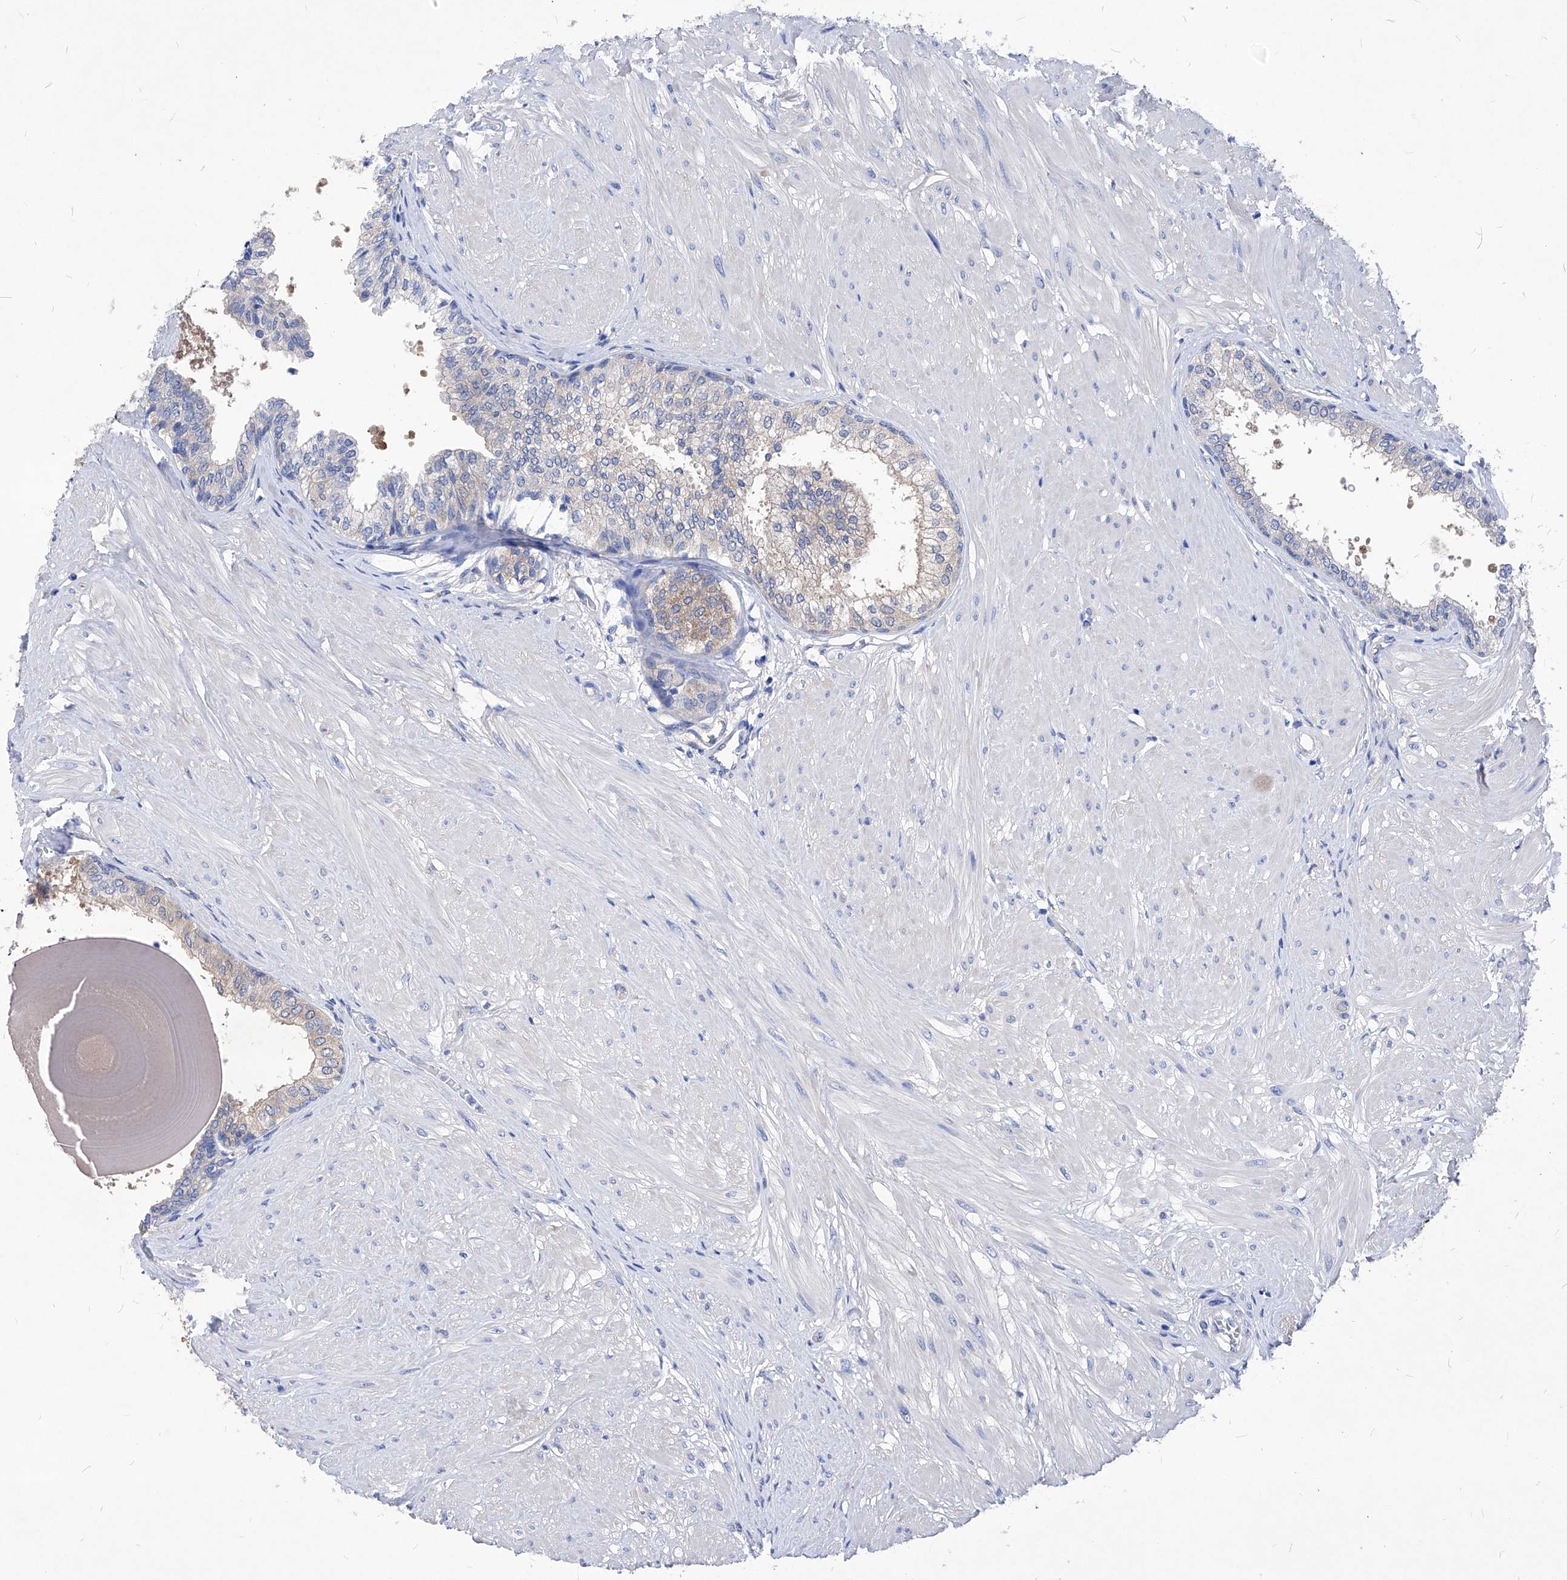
{"staining": {"intensity": "moderate", "quantity": "25%-75%", "location": "cytoplasmic/membranous"}, "tissue": "prostate", "cell_type": "Glandular cells", "image_type": "normal", "snomed": [{"axis": "morphology", "description": "Normal tissue, NOS"}, {"axis": "topography", "description": "Prostate"}], "caption": "This is an image of immunohistochemistry staining of unremarkable prostate, which shows moderate expression in the cytoplasmic/membranous of glandular cells.", "gene": "XPNPEP1", "patient": {"sex": "male", "age": 48}}